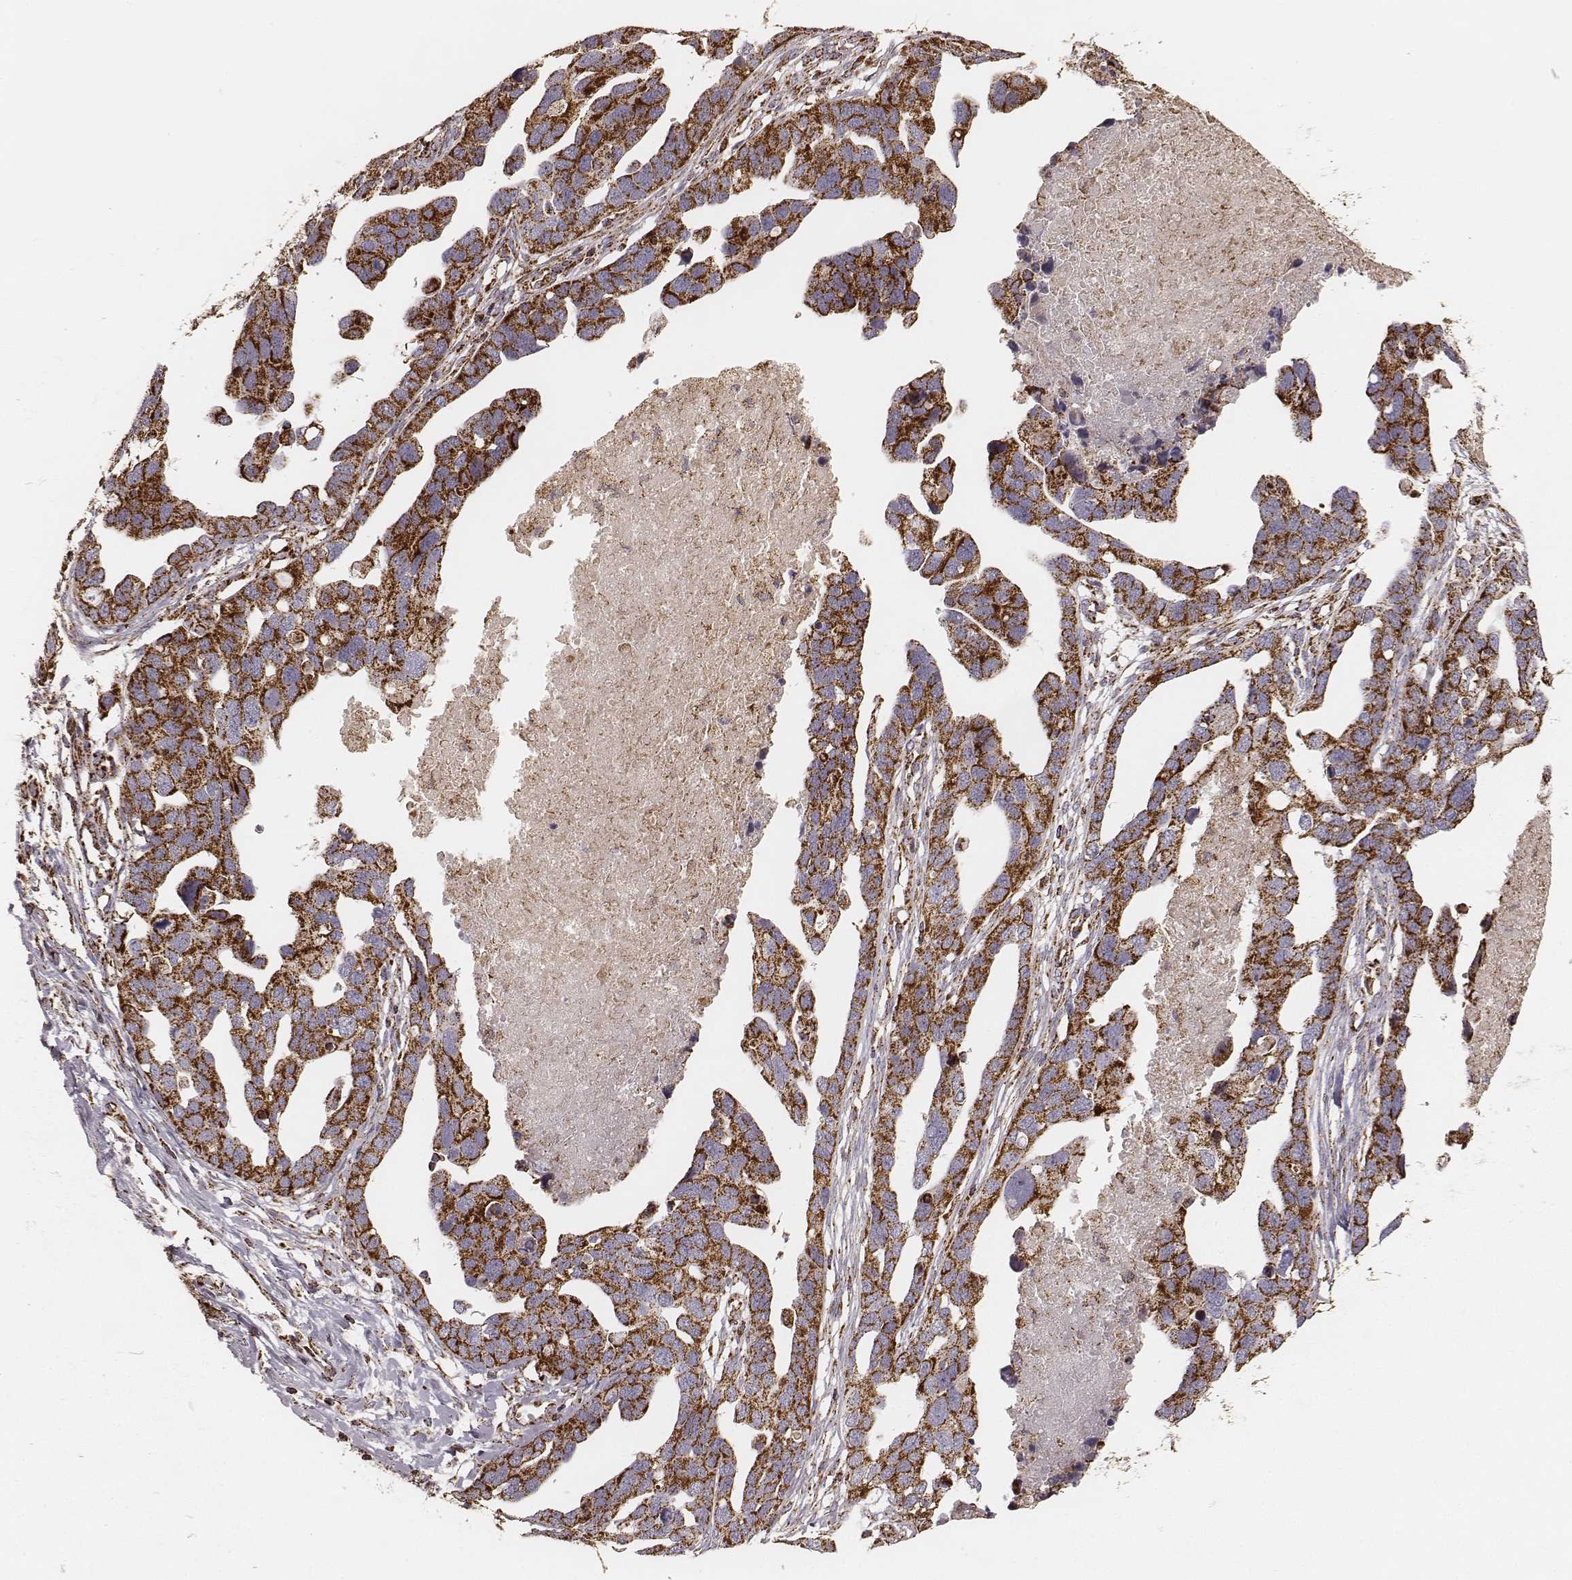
{"staining": {"intensity": "strong", "quantity": ">75%", "location": "cytoplasmic/membranous"}, "tissue": "ovarian cancer", "cell_type": "Tumor cells", "image_type": "cancer", "snomed": [{"axis": "morphology", "description": "Cystadenocarcinoma, serous, NOS"}, {"axis": "topography", "description": "Ovary"}], "caption": "Immunohistochemistry of ovarian serous cystadenocarcinoma demonstrates high levels of strong cytoplasmic/membranous staining in about >75% of tumor cells.", "gene": "CS", "patient": {"sex": "female", "age": 54}}